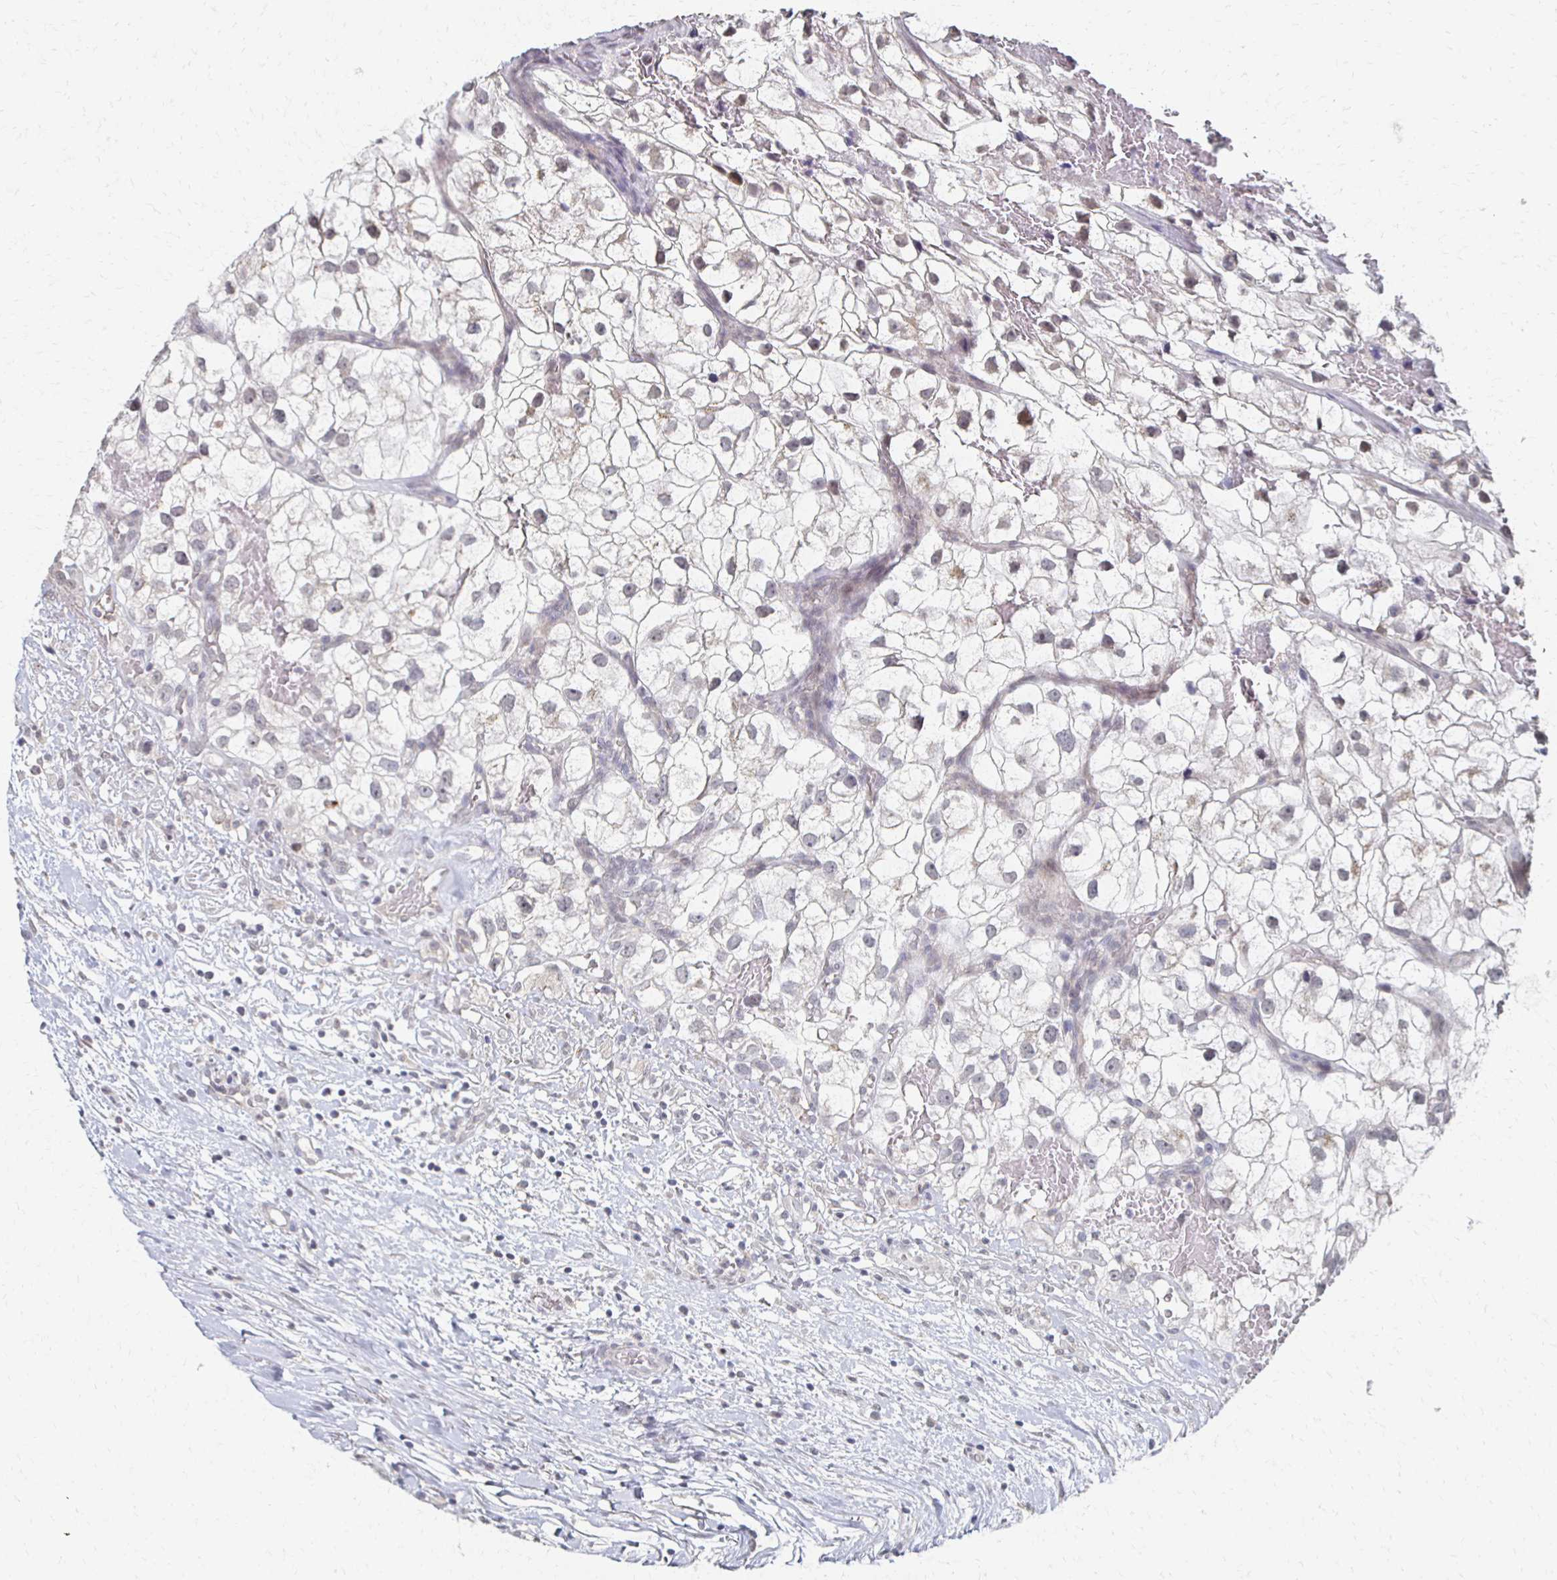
{"staining": {"intensity": "negative", "quantity": "none", "location": "none"}, "tissue": "renal cancer", "cell_type": "Tumor cells", "image_type": "cancer", "snomed": [{"axis": "morphology", "description": "Adenocarcinoma, NOS"}, {"axis": "topography", "description": "Kidney"}], "caption": "Histopathology image shows no significant protein expression in tumor cells of renal adenocarcinoma.", "gene": "DAB1", "patient": {"sex": "male", "age": 59}}